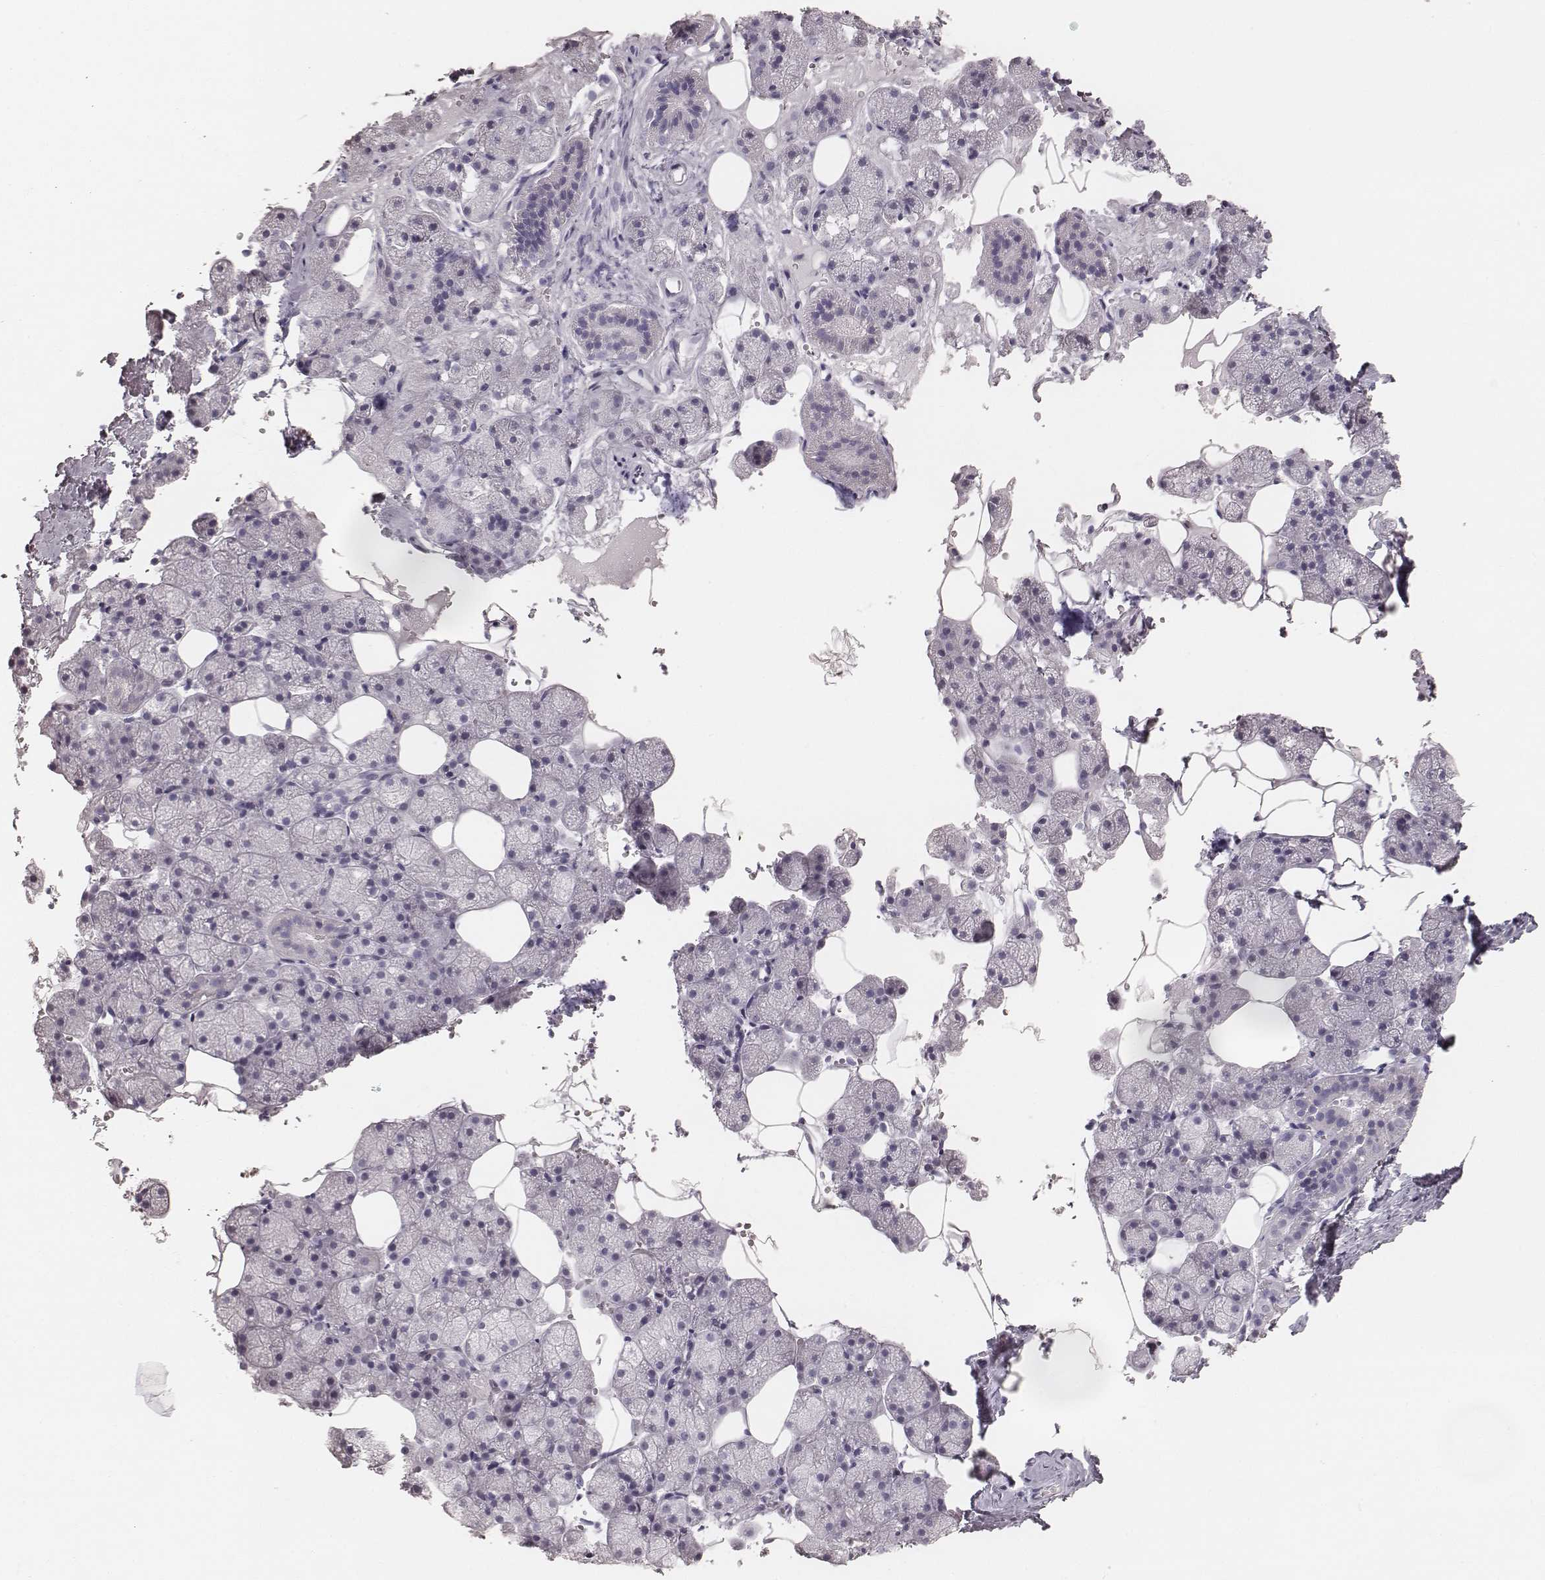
{"staining": {"intensity": "negative", "quantity": "none", "location": "none"}, "tissue": "salivary gland", "cell_type": "Glandular cells", "image_type": "normal", "snomed": [{"axis": "morphology", "description": "Normal tissue, NOS"}, {"axis": "topography", "description": "Salivary gland"}], "caption": "A photomicrograph of salivary gland stained for a protein exhibits no brown staining in glandular cells. (DAB (3,3'-diaminobenzidine) IHC, high magnification).", "gene": "KRT34", "patient": {"sex": "male", "age": 38}}